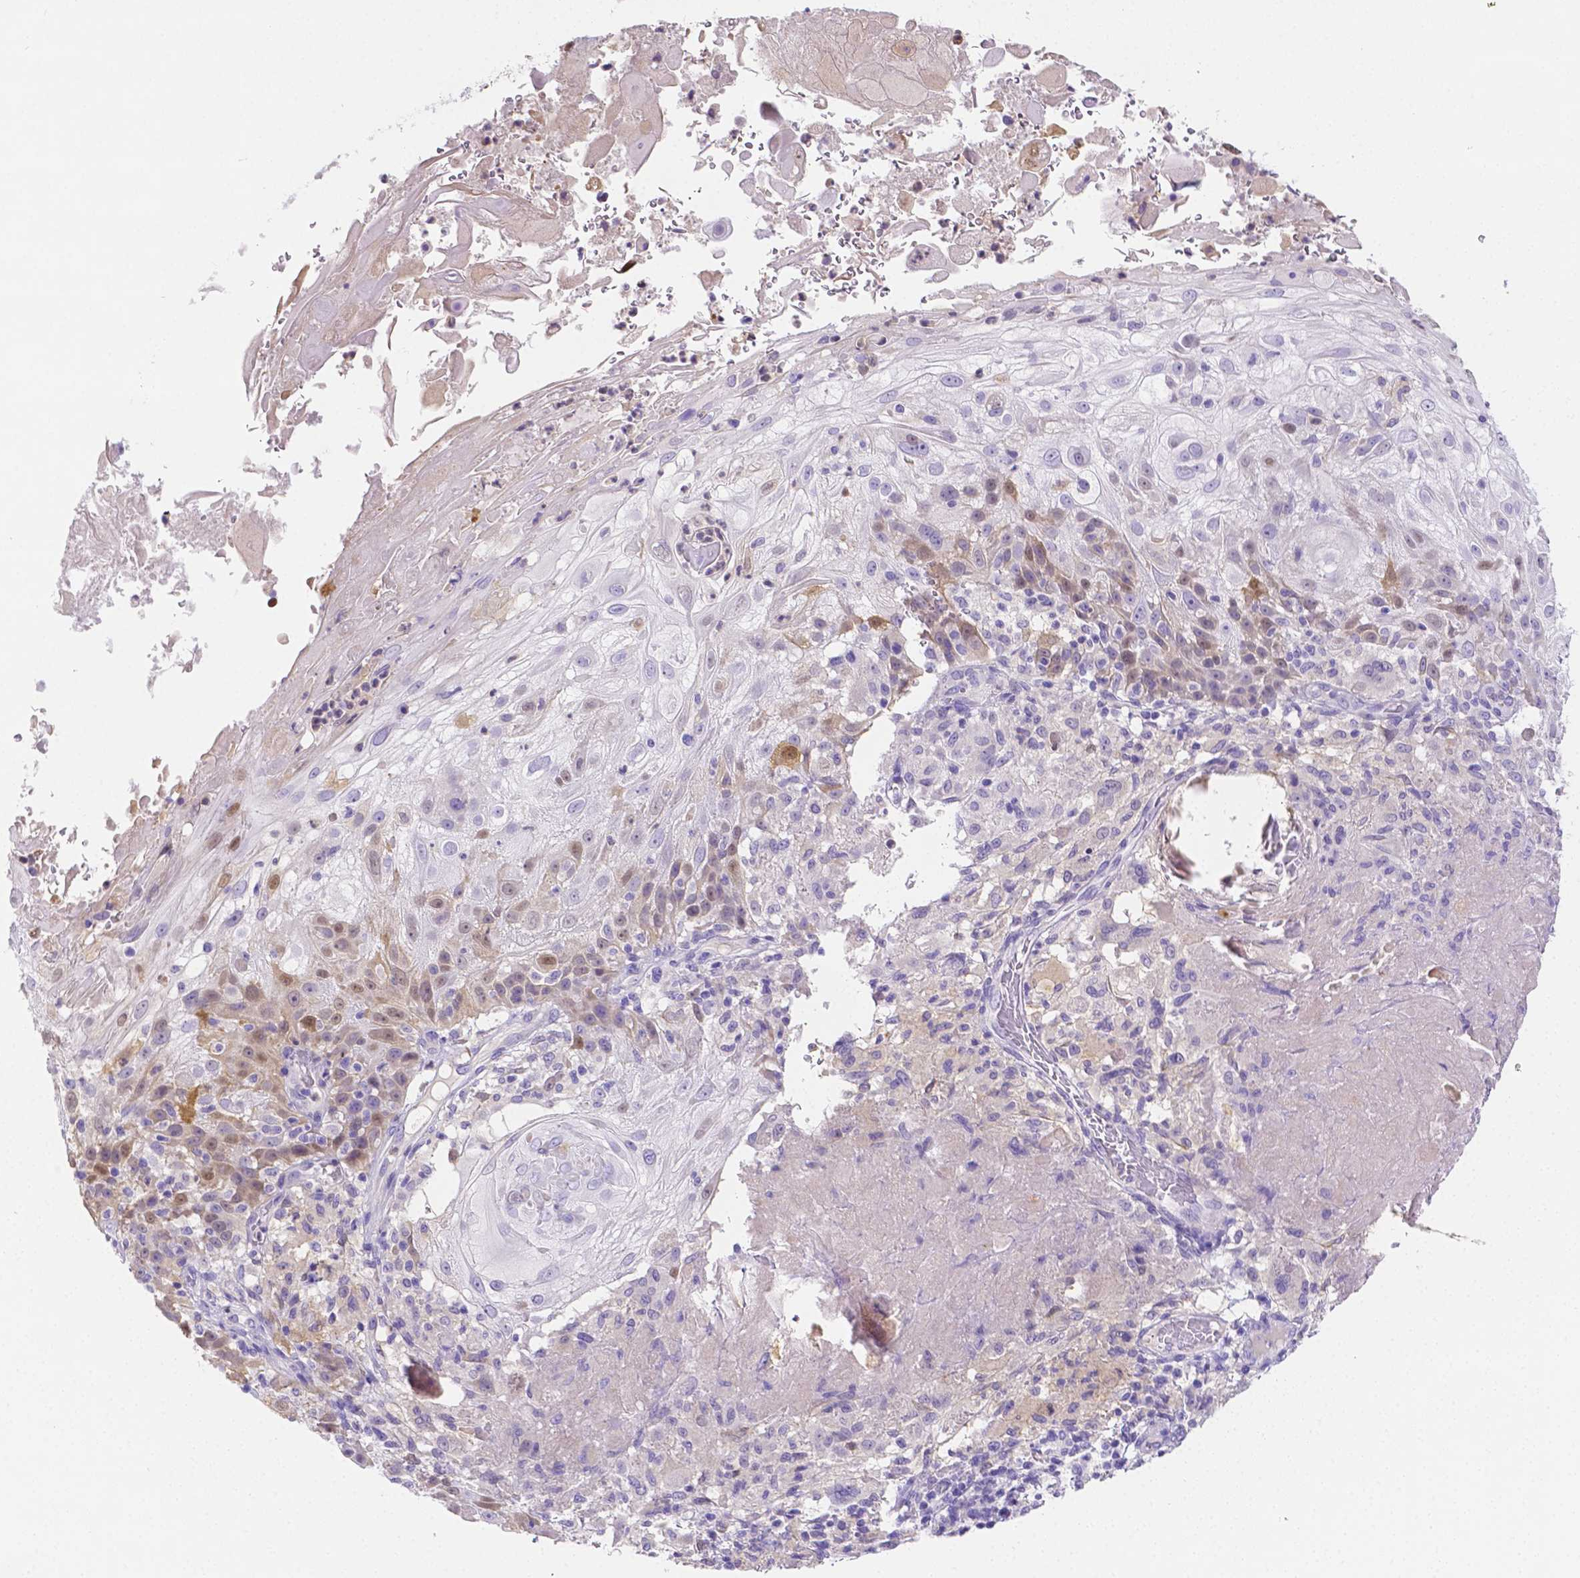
{"staining": {"intensity": "moderate", "quantity": "<25%", "location": "cytoplasmic/membranous,nuclear"}, "tissue": "skin cancer", "cell_type": "Tumor cells", "image_type": "cancer", "snomed": [{"axis": "morphology", "description": "Normal tissue, NOS"}, {"axis": "morphology", "description": "Squamous cell carcinoma, NOS"}, {"axis": "topography", "description": "Skin"}], "caption": "Protein expression analysis of skin cancer (squamous cell carcinoma) demonstrates moderate cytoplasmic/membranous and nuclear expression in about <25% of tumor cells.", "gene": "NXPH2", "patient": {"sex": "female", "age": 83}}